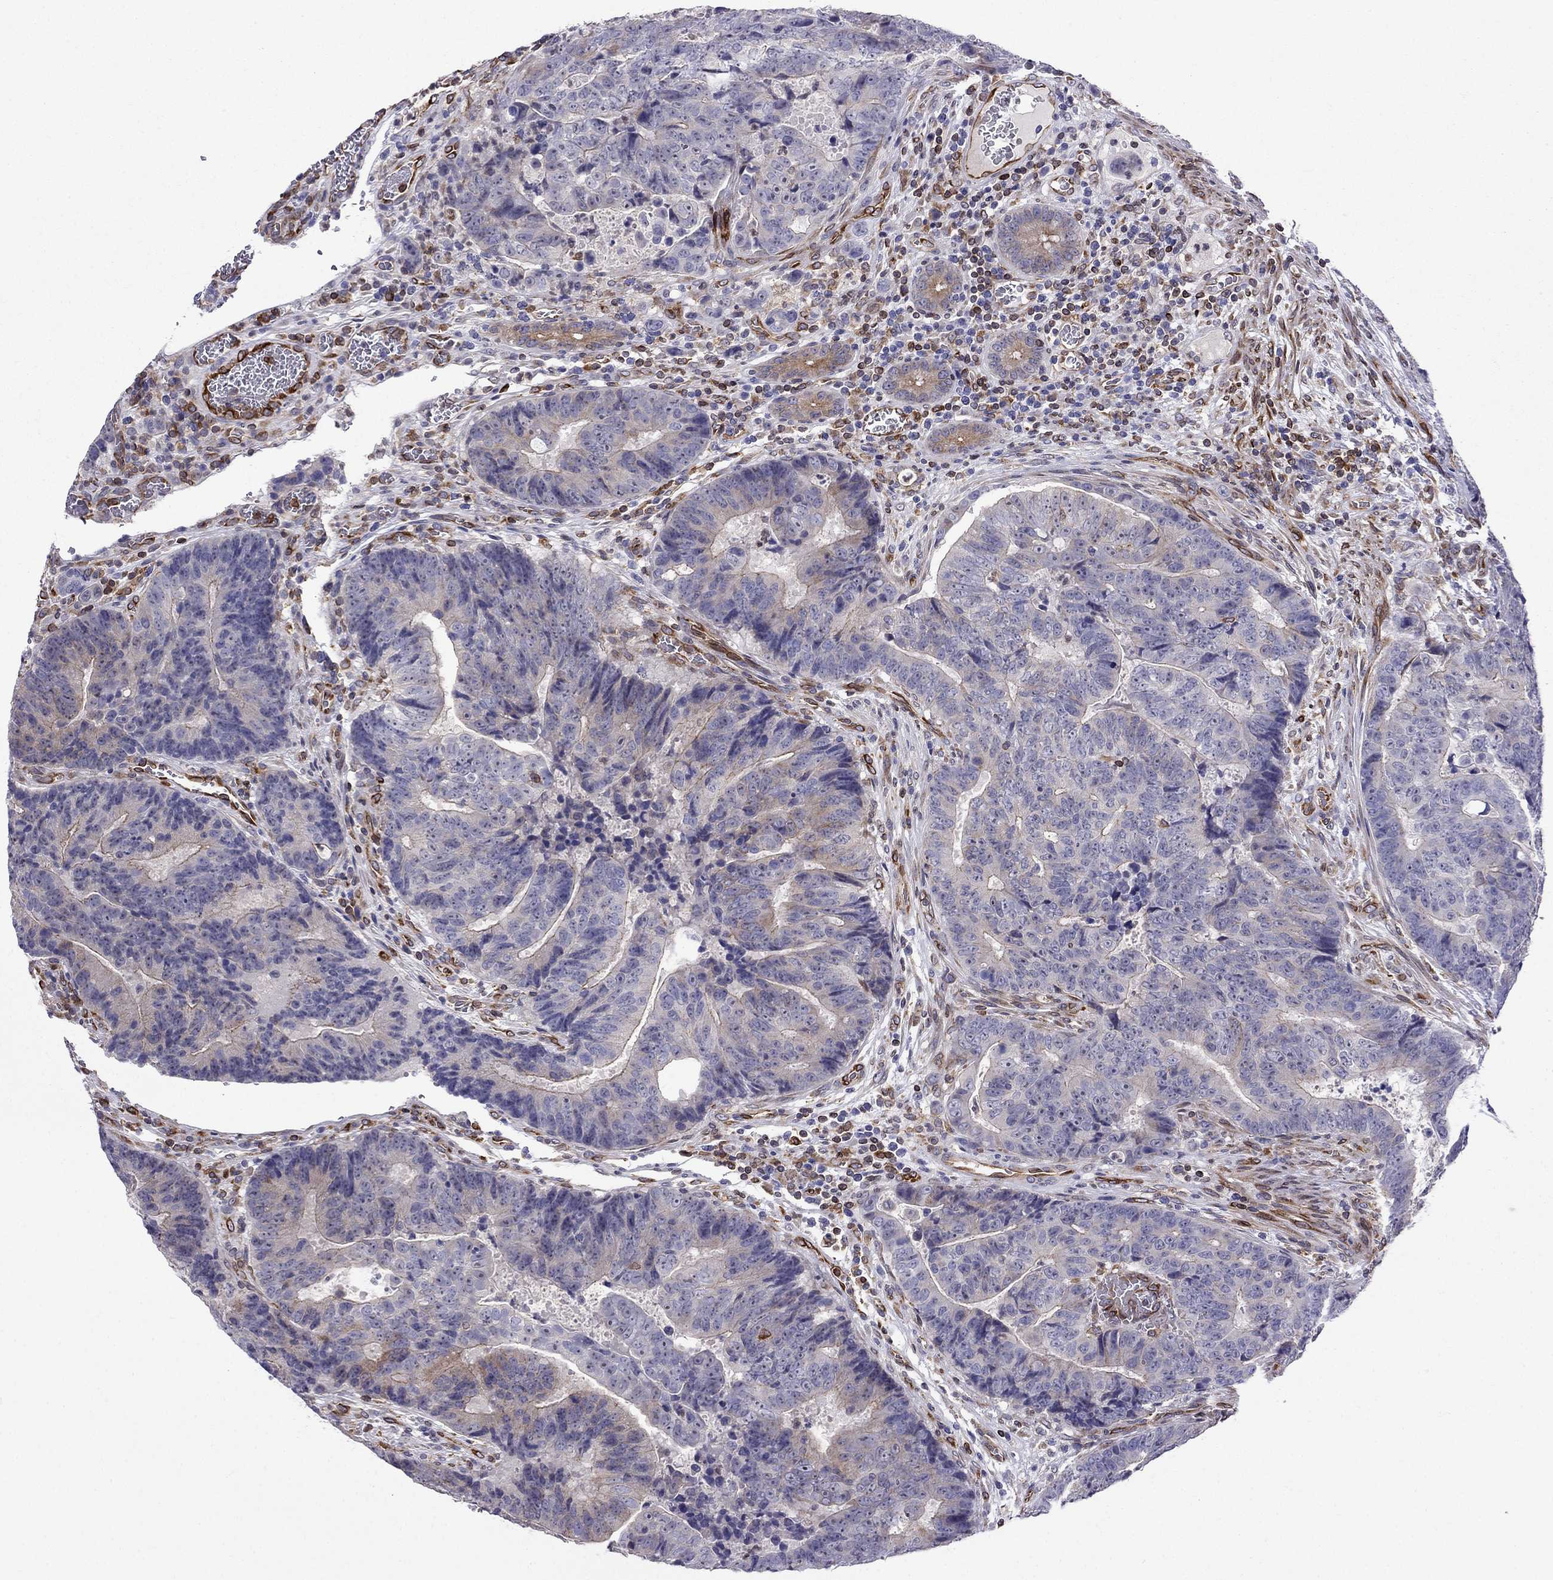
{"staining": {"intensity": "weak", "quantity": "<25%", "location": "cytoplasmic/membranous"}, "tissue": "colorectal cancer", "cell_type": "Tumor cells", "image_type": "cancer", "snomed": [{"axis": "morphology", "description": "Adenocarcinoma, NOS"}, {"axis": "topography", "description": "Colon"}], "caption": "An image of colorectal cancer (adenocarcinoma) stained for a protein shows no brown staining in tumor cells. (Stains: DAB immunohistochemistry (IHC) with hematoxylin counter stain, Microscopy: brightfield microscopy at high magnification).", "gene": "GNAL", "patient": {"sex": "female", "age": 48}}